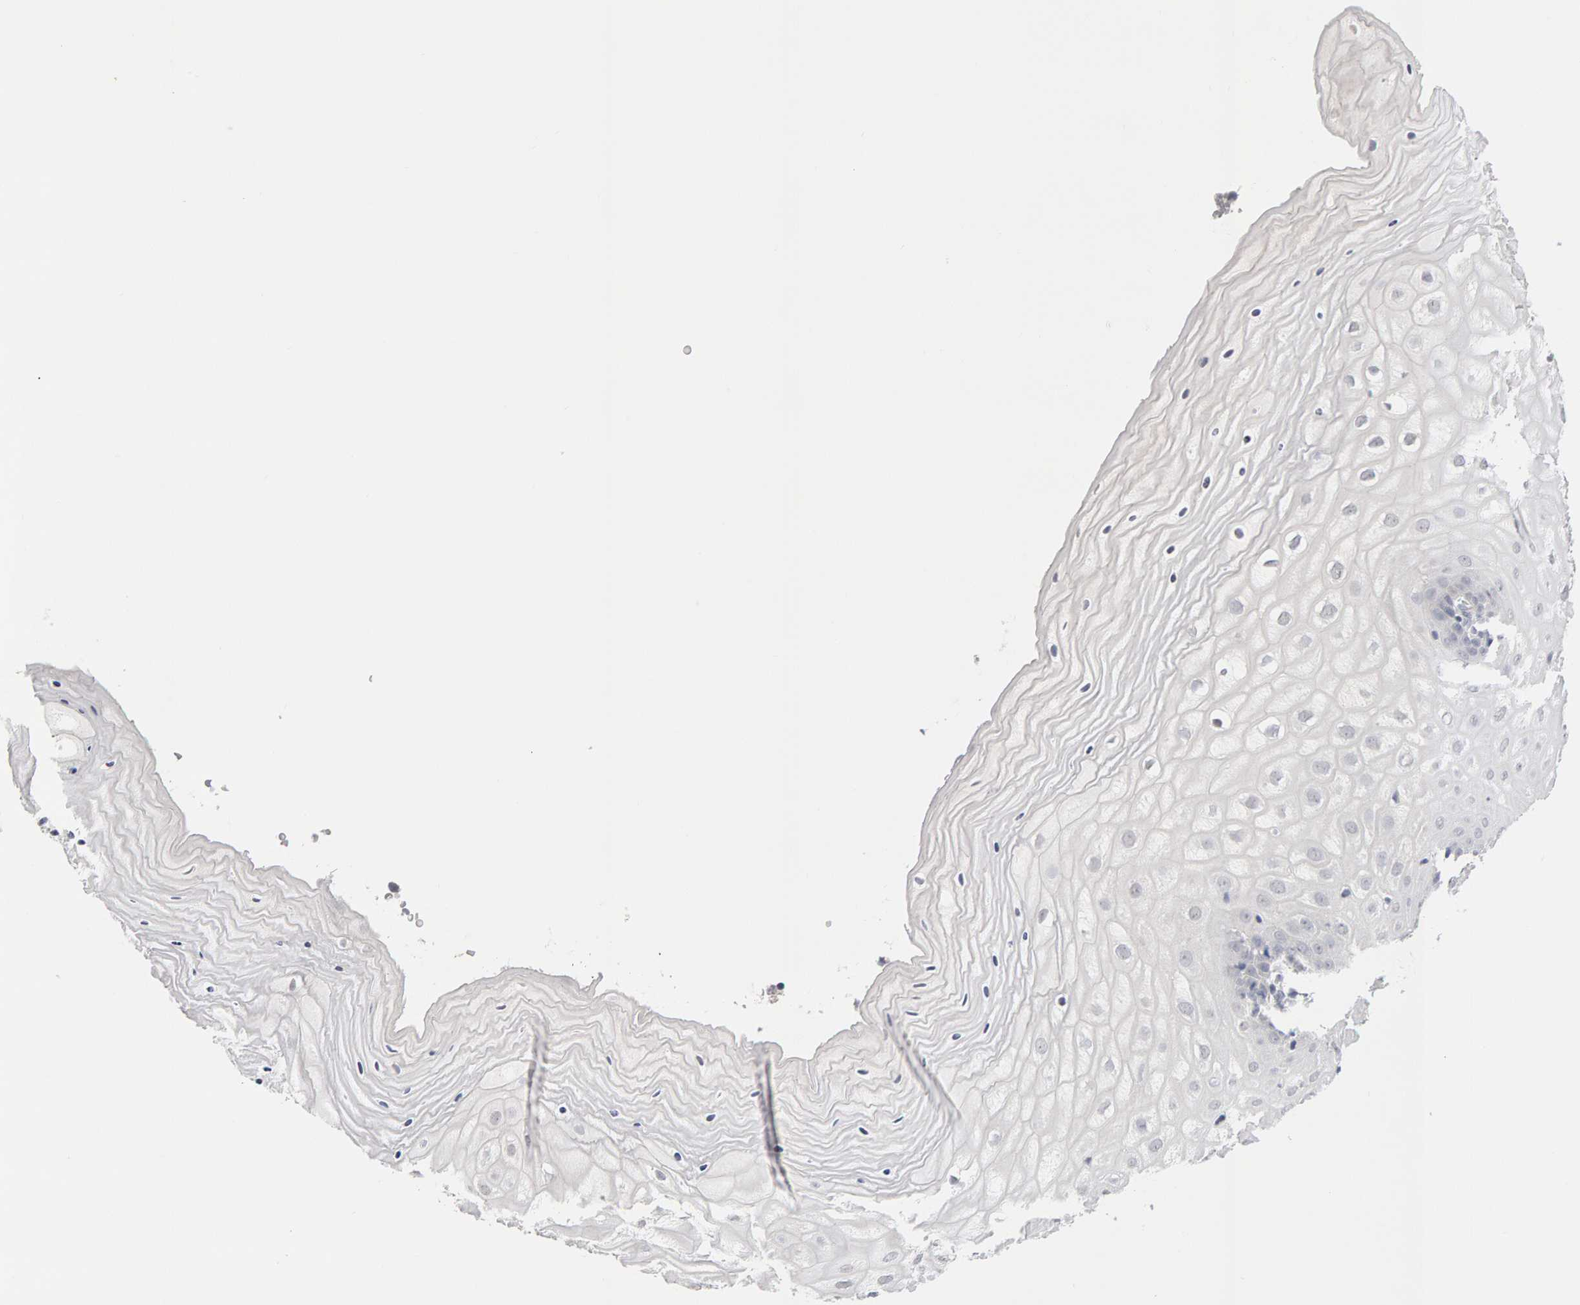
{"staining": {"intensity": "negative", "quantity": "none", "location": "none"}, "tissue": "cervix", "cell_type": "Glandular cells", "image_type": "normal", "snomed": [{"axis": "morphology", "description": "Normal tissue, NOS"}, {"axis": "topography", "description": "Cervix"}], "caption": "A photomicrograph of cervix stained for a protein demonstrates no brown staining in glandular cells.", "gene": "HNF4A", "patient": {"sex": "female", "age": 55}}